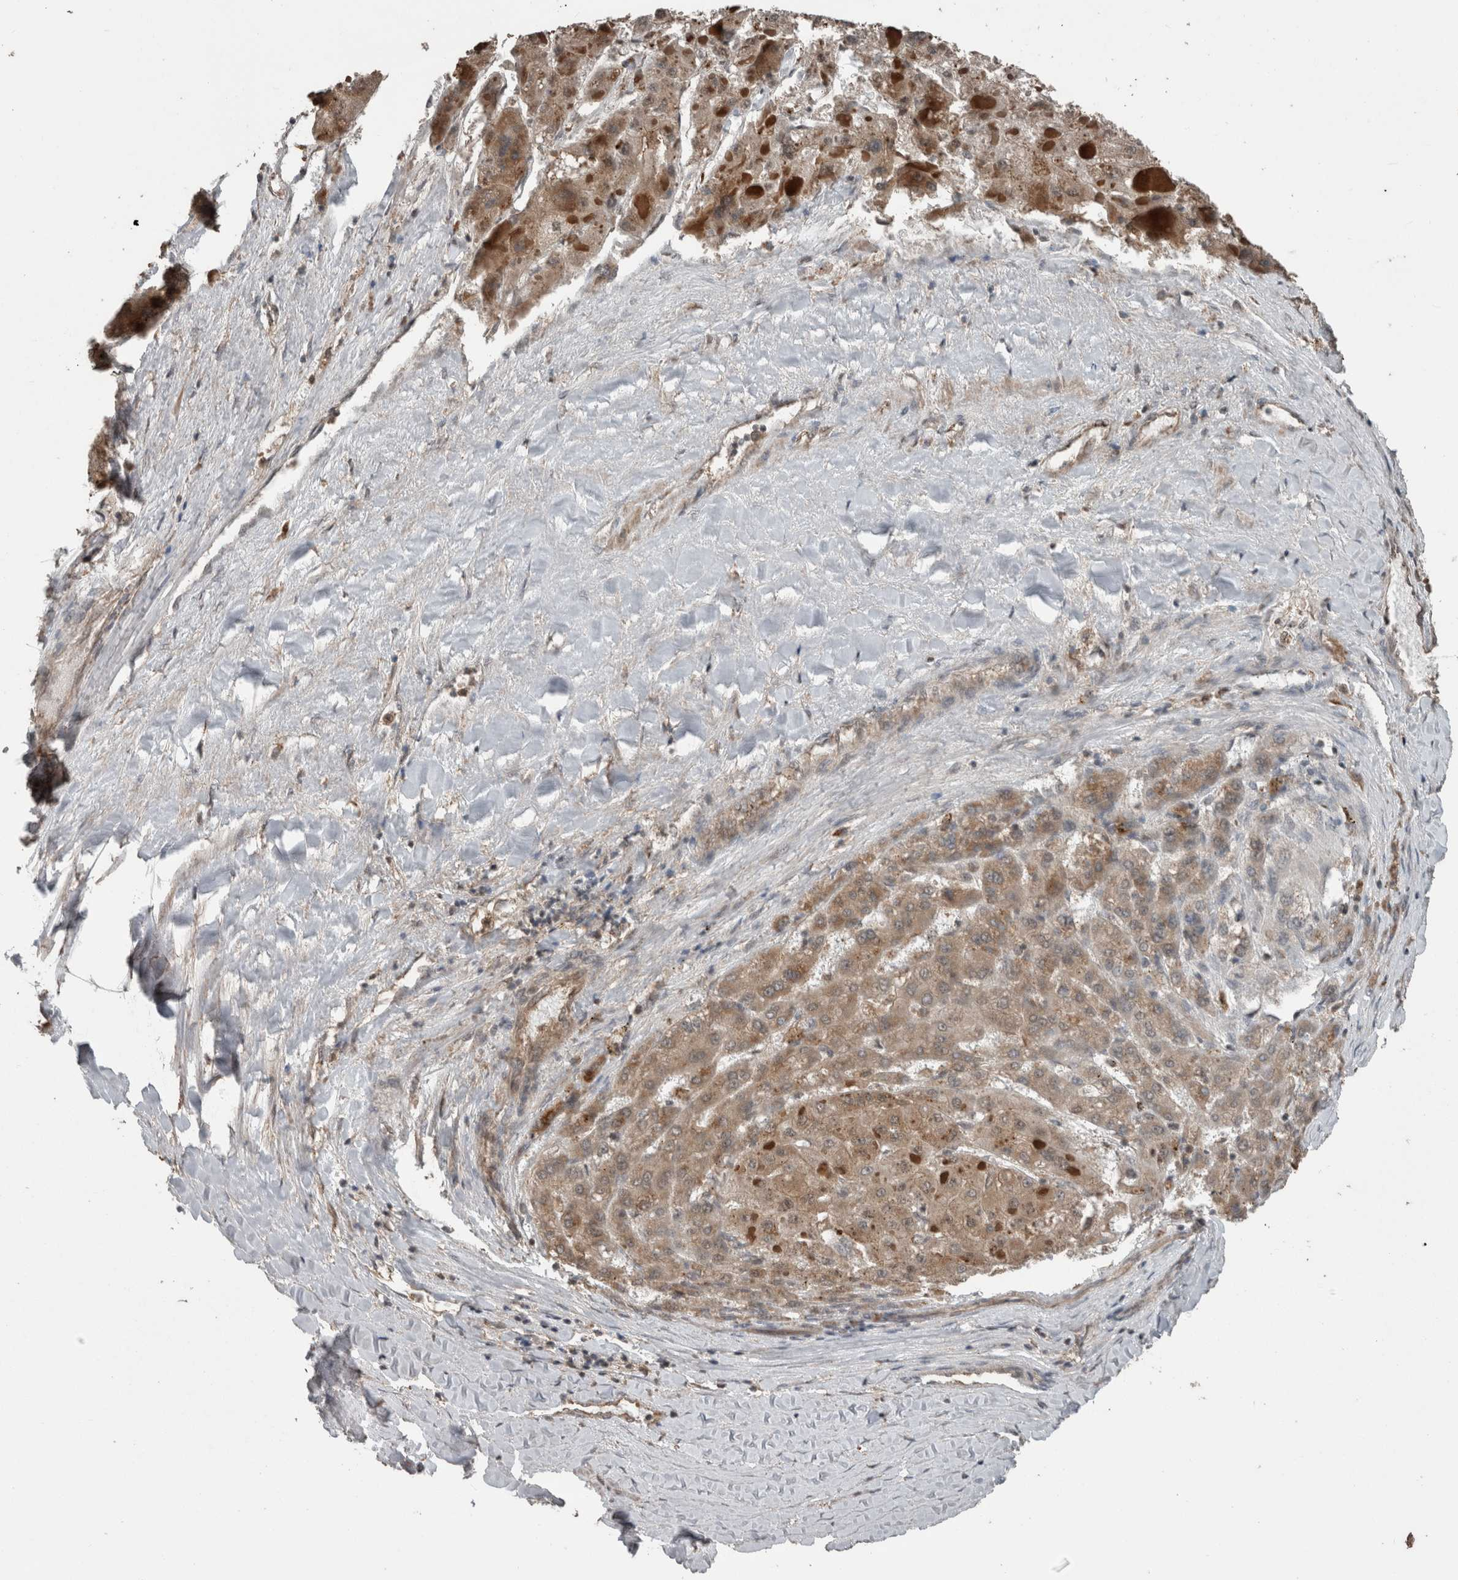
{"staining": {"intensity": "moderate", "quantity": "<25%", "location": "cytoplasmic/membranous"}, "tissue": "liver cancer", "cell_type": "Tumor cells", "image_type": "cancer", "snomed": [{"axis": "morphology", "description": "Carcinoma, Hepatocellular, NOS"}, {"axis": "topography", "description": "Liver"}], "caption": "Protein staining of liver hepatocellular carcinoma tissue displays moderate cytoplasmic/membranous expression in about <25% of tumor cells. The staining was performed using DAB, with brown indicating positive protein expression. Nuclei are stained blue with hematoxylin.", "gene": "RIOK3", "patient": {"sex": "female", "age": 73}}